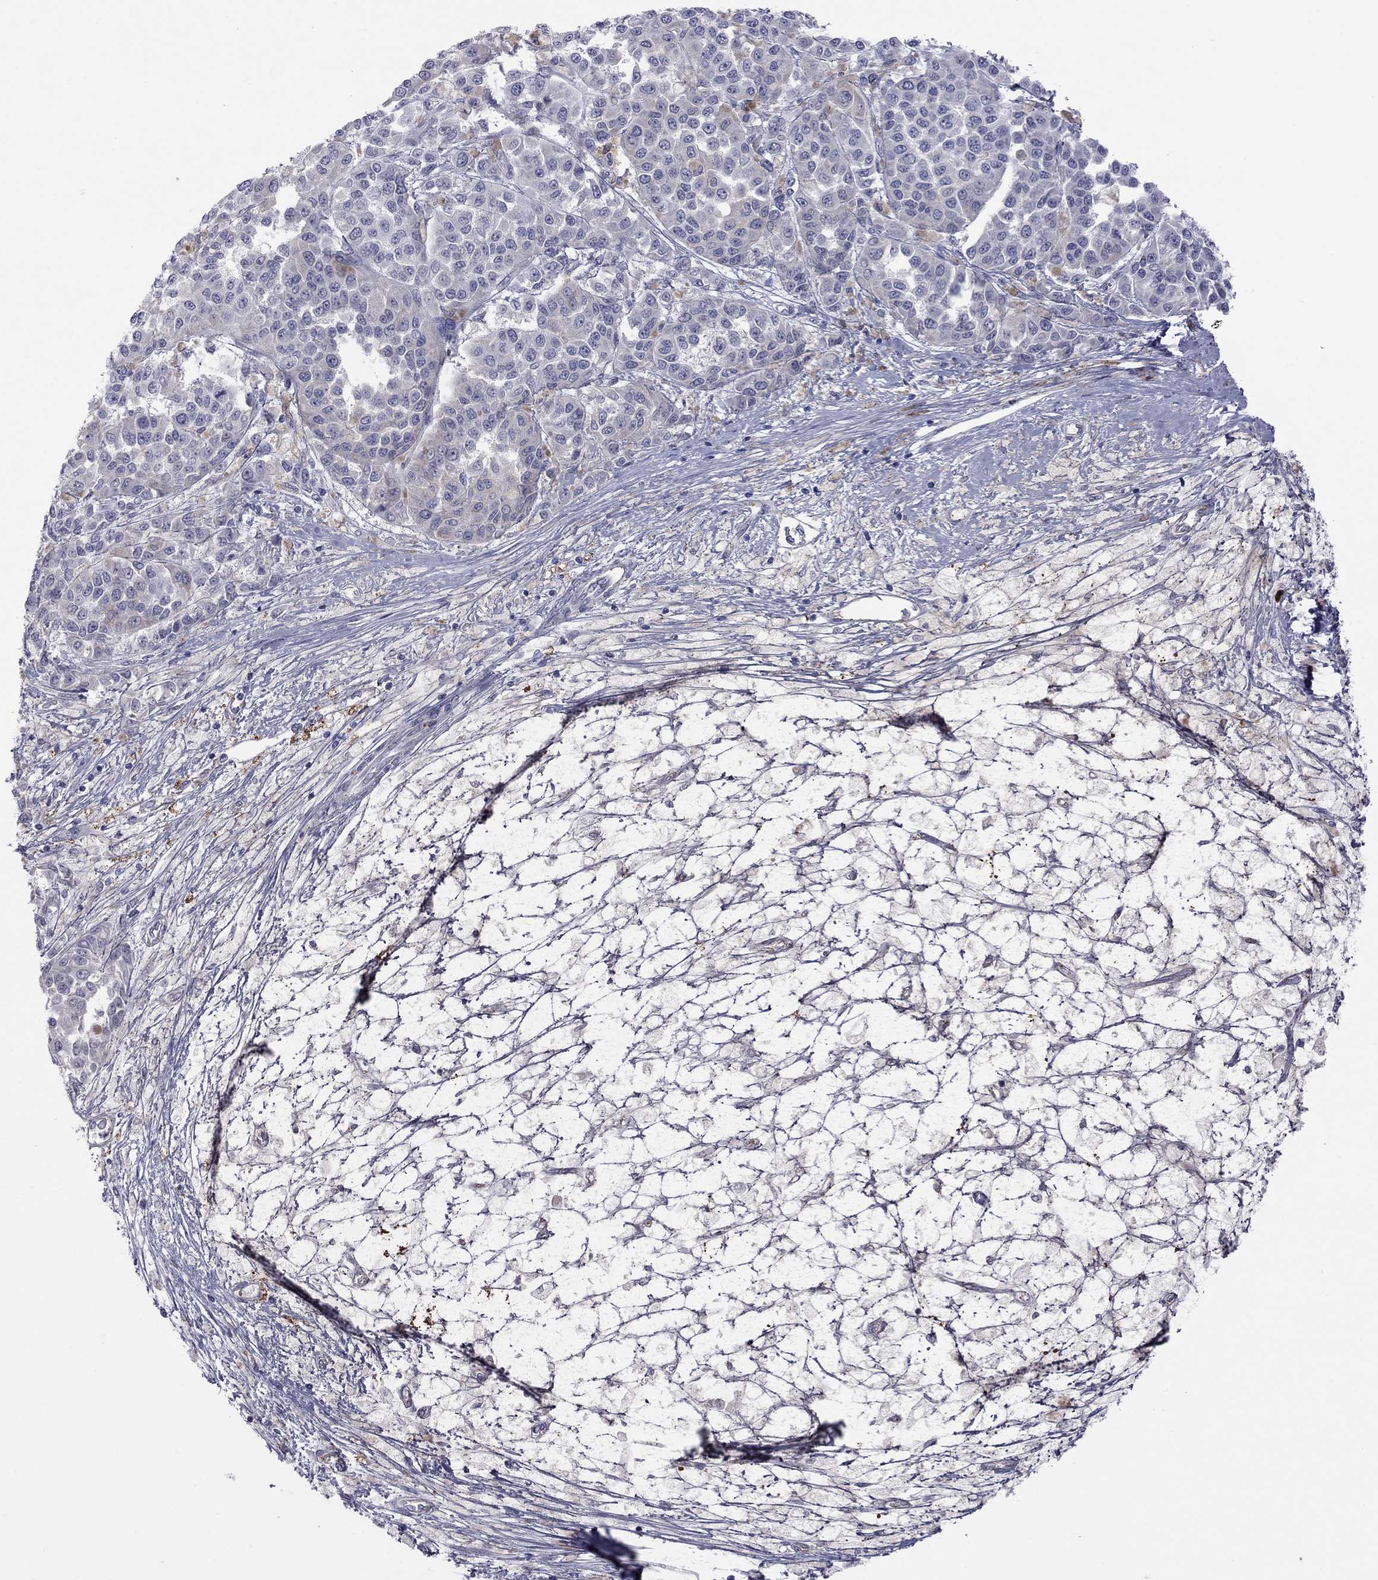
{"staining": {"intensity": "negative", "quantity": "none", "location": "none"}, "tissue": "melanoma", "cell_type": "Tumor cells", "image_type": "cancer", "snomed": [{"axis": "morphology", "description": "Malignant melanoma, NOS"}, {"axis": "topography", "description": "Skin"}], "caption": "Immunohistochemistry (IHC) of human melanoma reveals no staining in tumor cells. (DAB immunohistochemistry (IHC) with hematoxylin counter stain).", "gene": "HYLS1", "patient": {"sex": "female", "age": 58}}